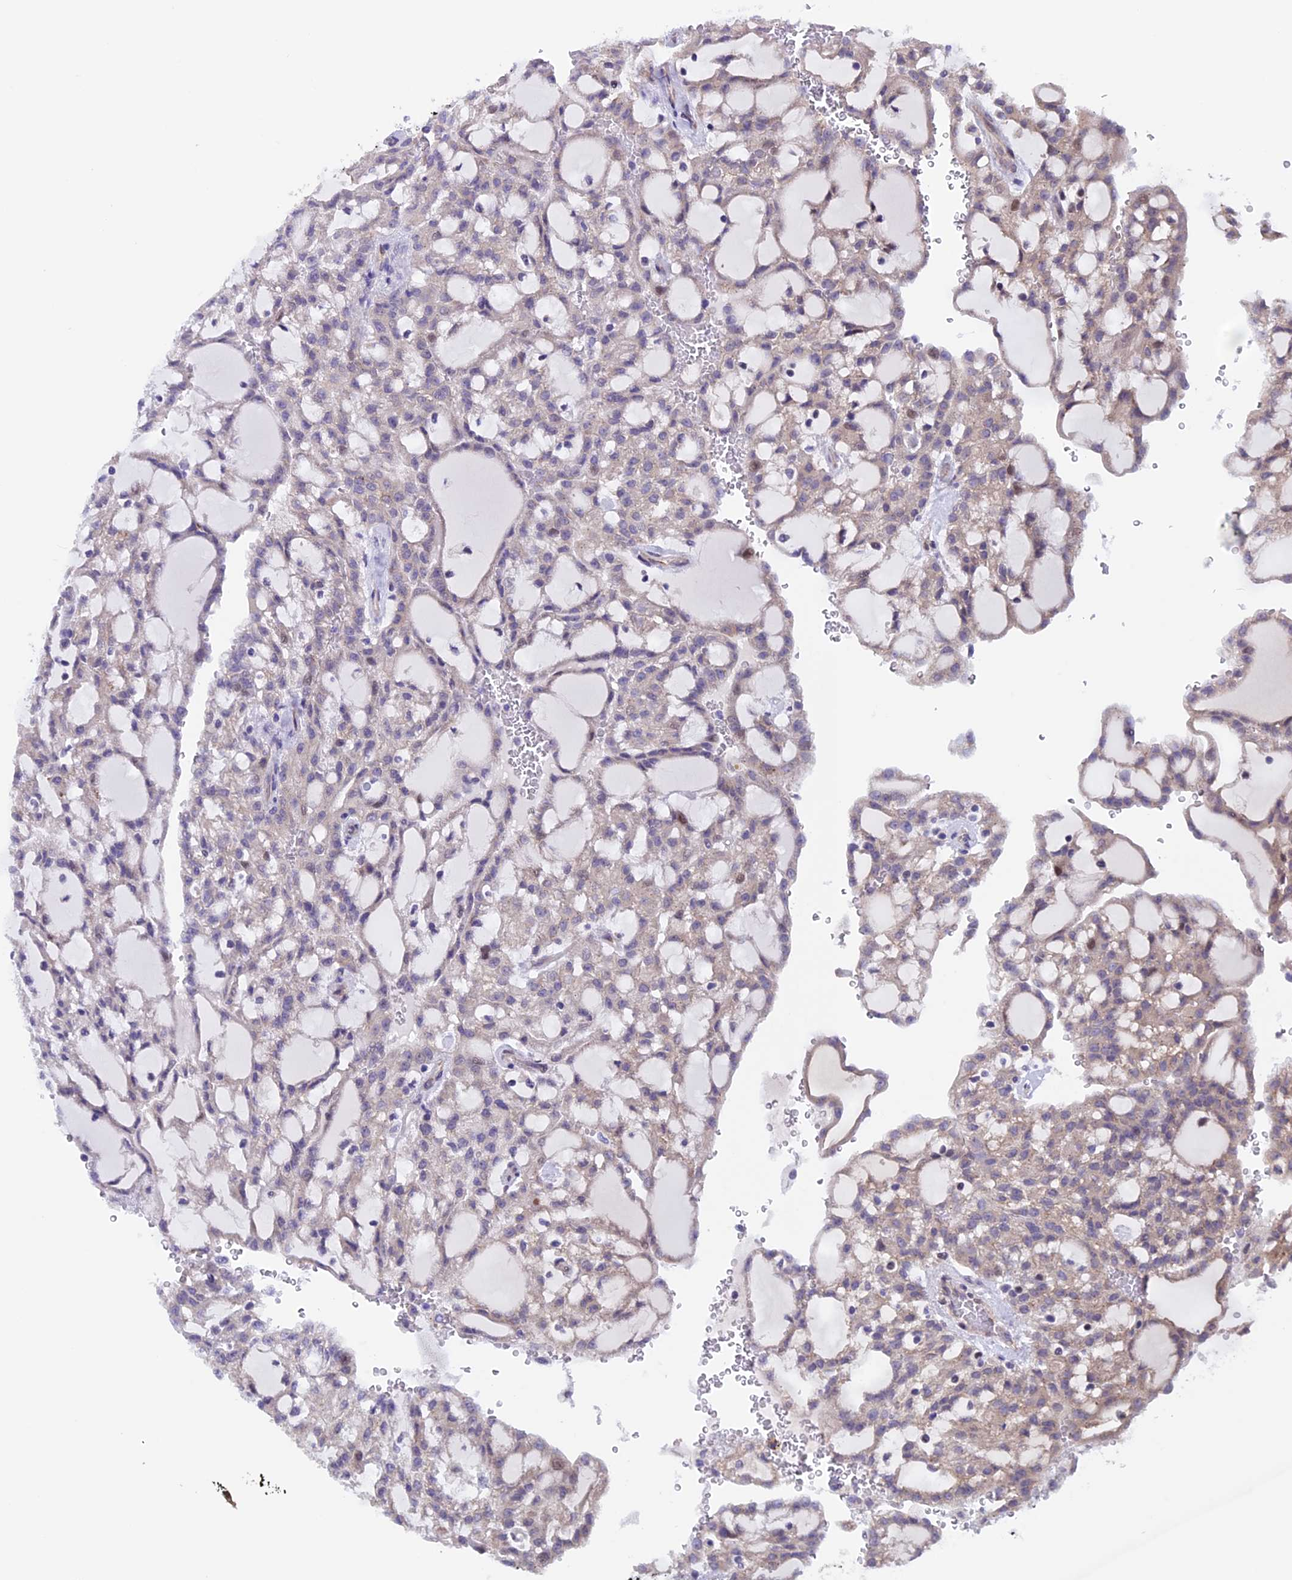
{"staining": {"intensity": "weak", "quantity": "<25%", "location": "cytoplasmic/membranous"}, "tissue": "renal cancer", "cell_type": "Tumor cells", "image_type": "cancer", "snomed": [{"axis": "morphology", "description": "Adenocarcinoma, NOS"}, {"axis": "topography", "description": "Kidney"}], "caption": "Renal adenocarcinoma stained for a protein using IHC shows no positivity tumor cells.", "gene": "TMEM171", "patient": {"sex": "male", "age": 63}}